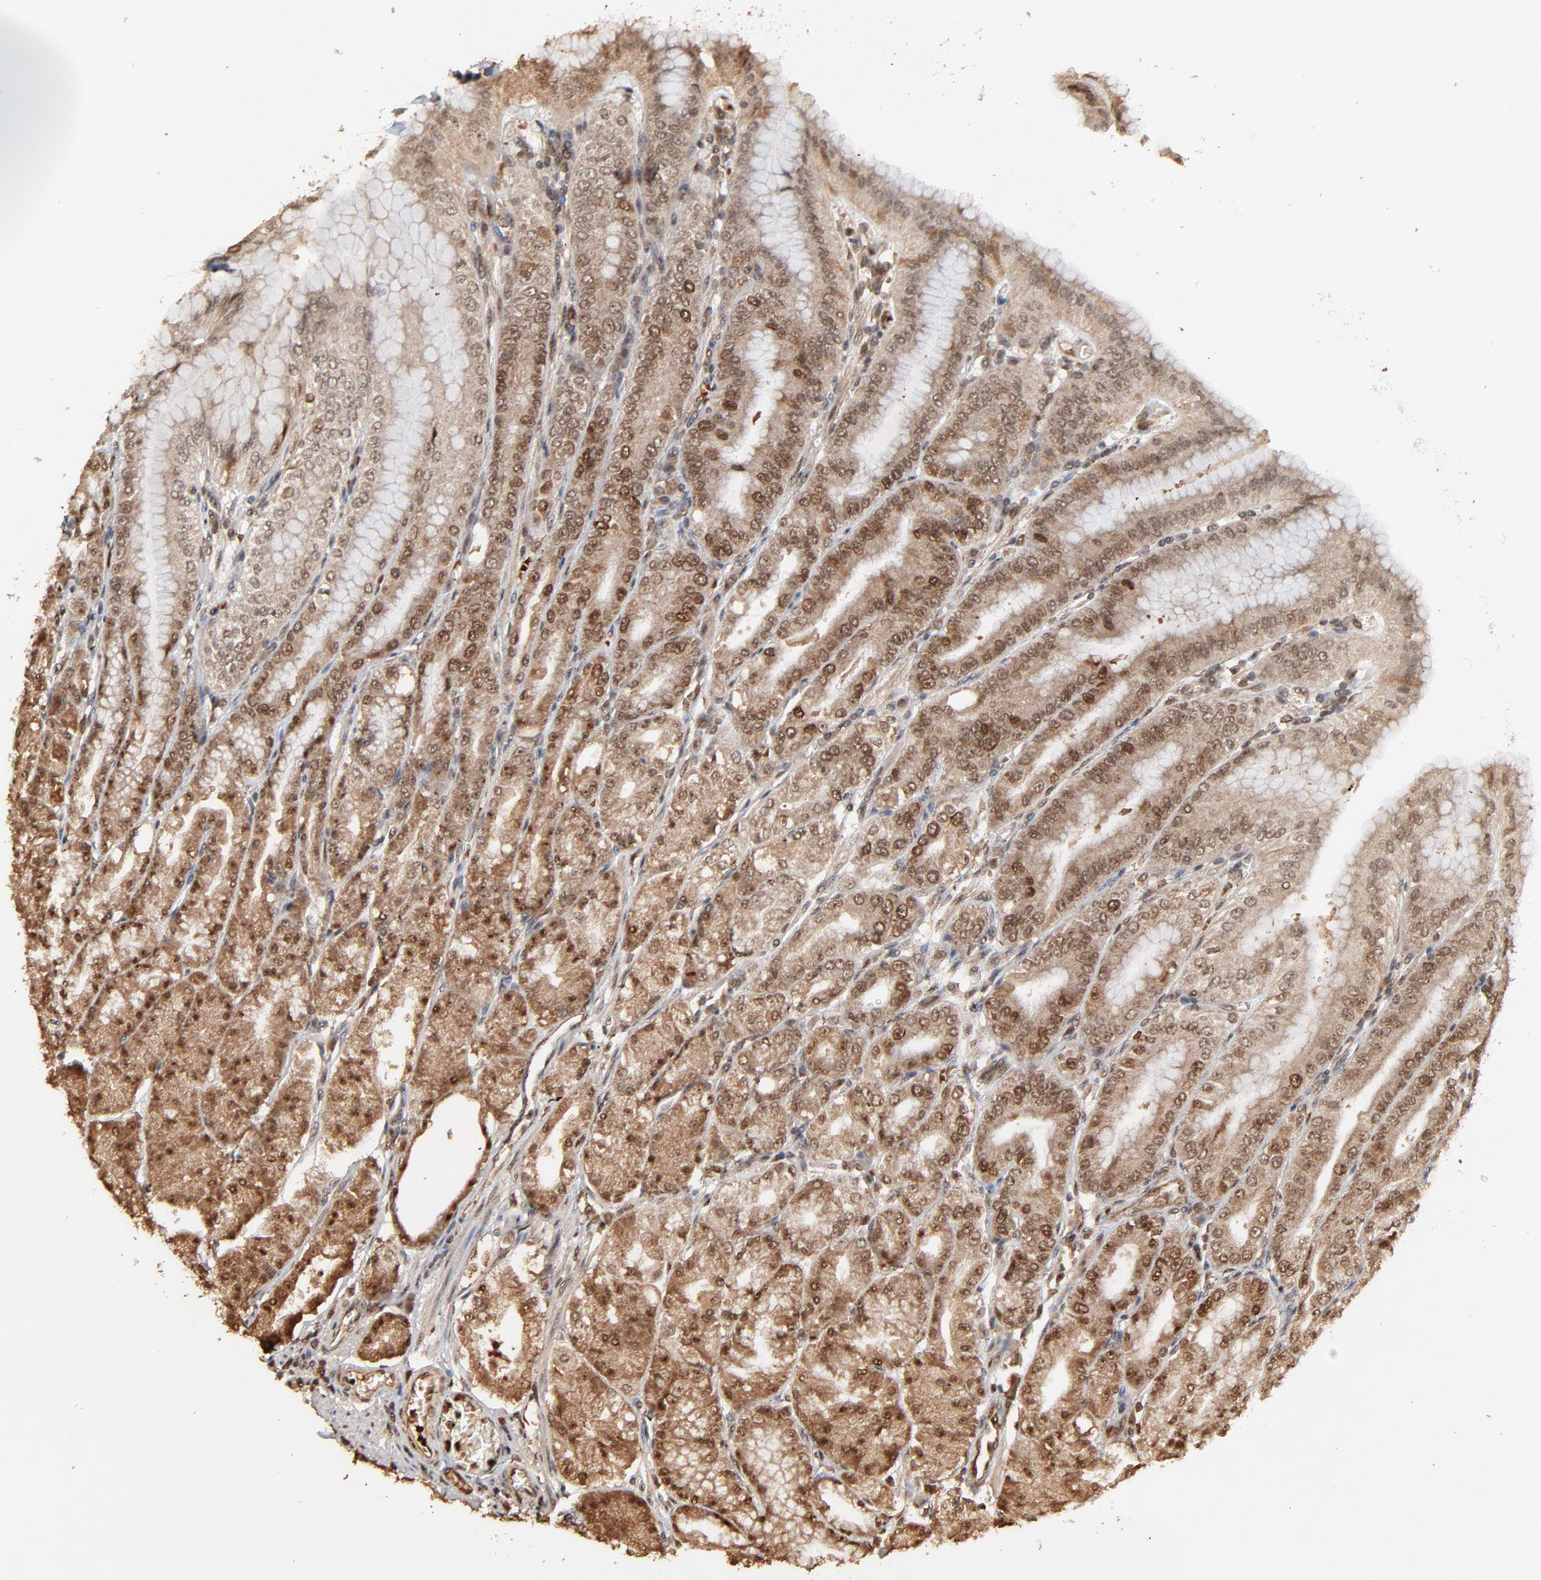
{"staining": {"intensity": "moderate", "quantity": ">75%", "location": "cytoplasmic/membranous,nuclear"}, "tissue": "stomach", "cell_type": "Glandular cells", "image_type": "normal", "snomed": [{"axis": "morphology", "description": "Normal tissue, NOS"}, {"axis": "topography", "description": "Stomach, lower"}], "caption": "IHC of benign human stomach displays medium levels of moderate cytoplasmic/membranous,nuclear expression in about >75% of glandular cells. (DAB = brown stain, brightfield microscopy at high magnification).", "gene": "FAM227A", "patient": {"sex": "male", "age": 71}}